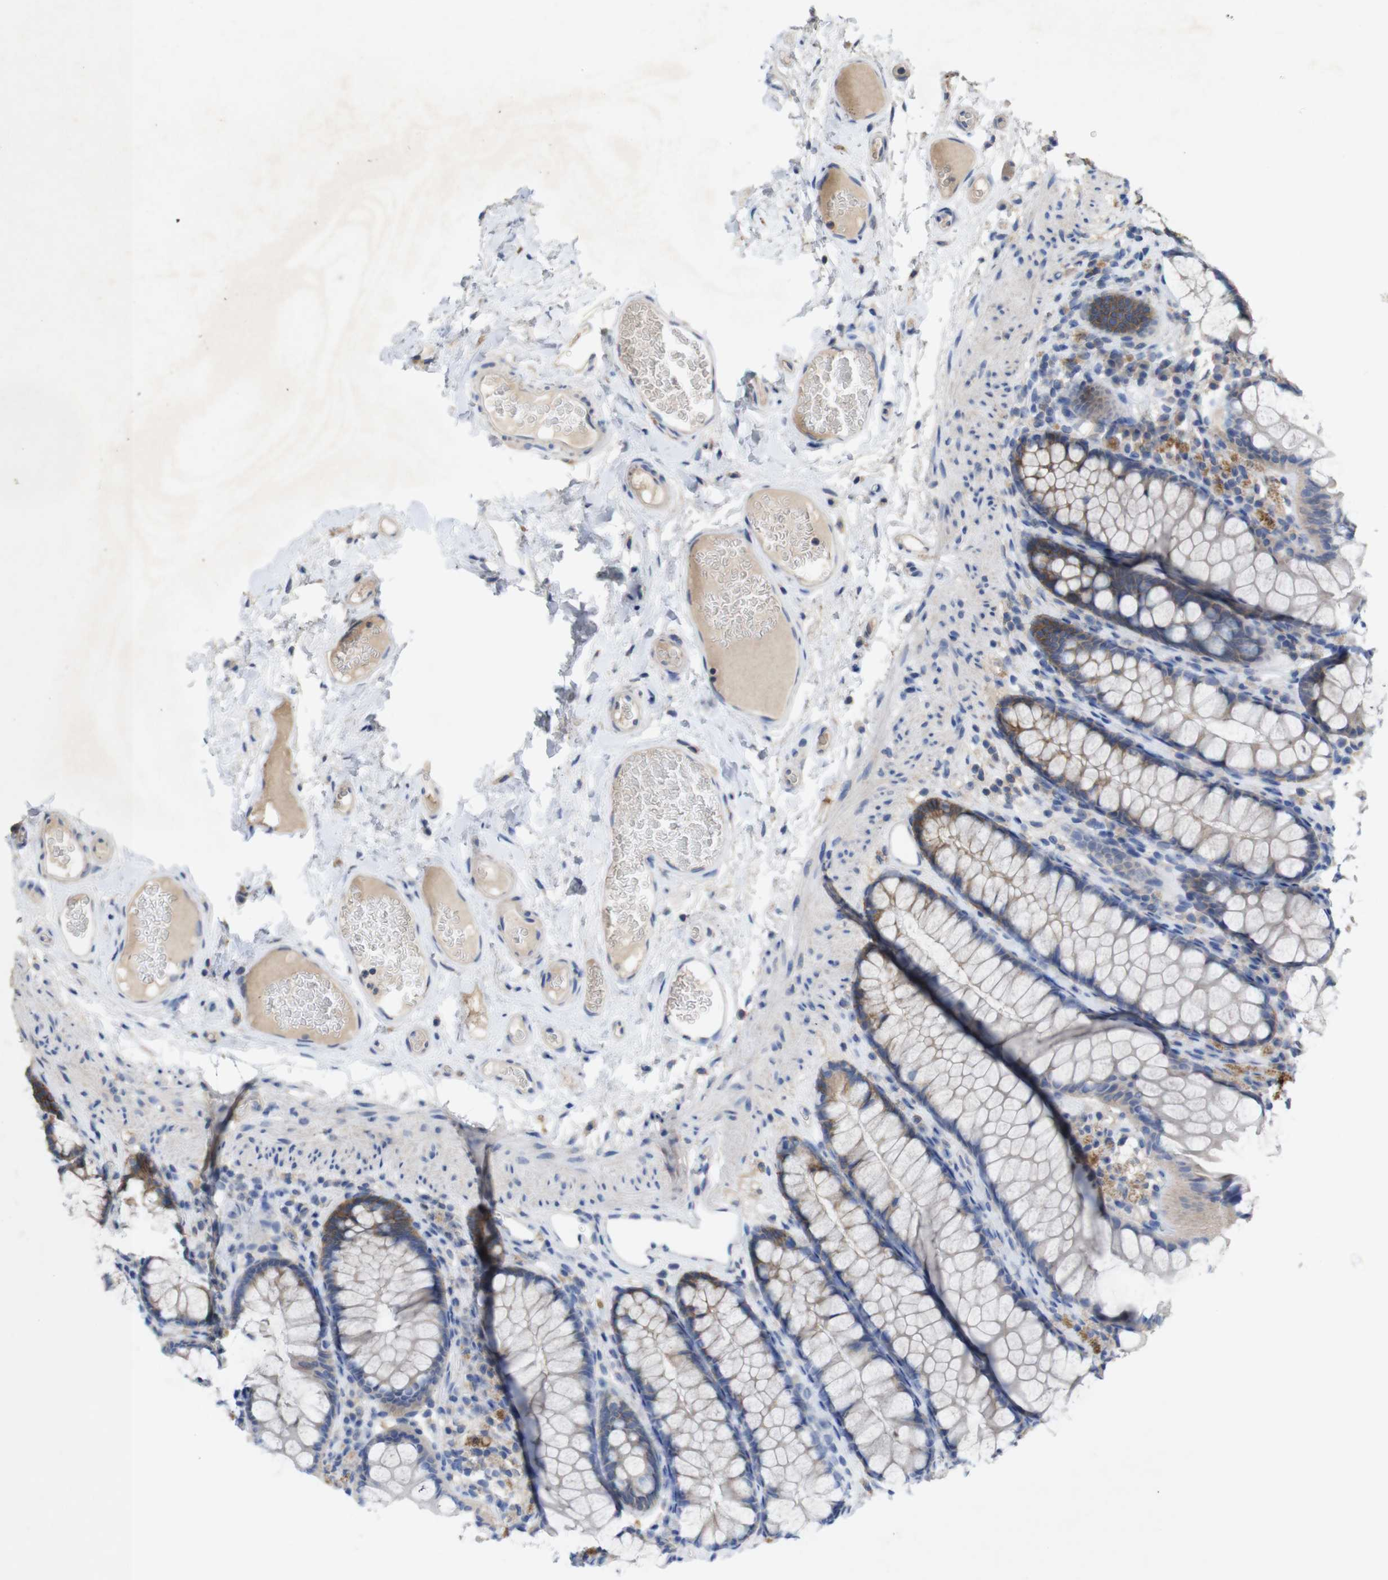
{"staining": {"intensity": "negative", "quantity": "none", "location": "none"}, "tissue": "colon", "cell_type": "Endothelial cells", "image_type": "normal", "snomed": [{"axis": "morphology", "description": "Normal tissue, NOS"}, {"axis": "topography", "description": "Colon"}], "caption": "Immunohistochemistry (IHC) of normal human colon exhibits no expression in endothelial cells.", "gene": "KCNS3", "patient": {"sex": "female", "age": 55}}